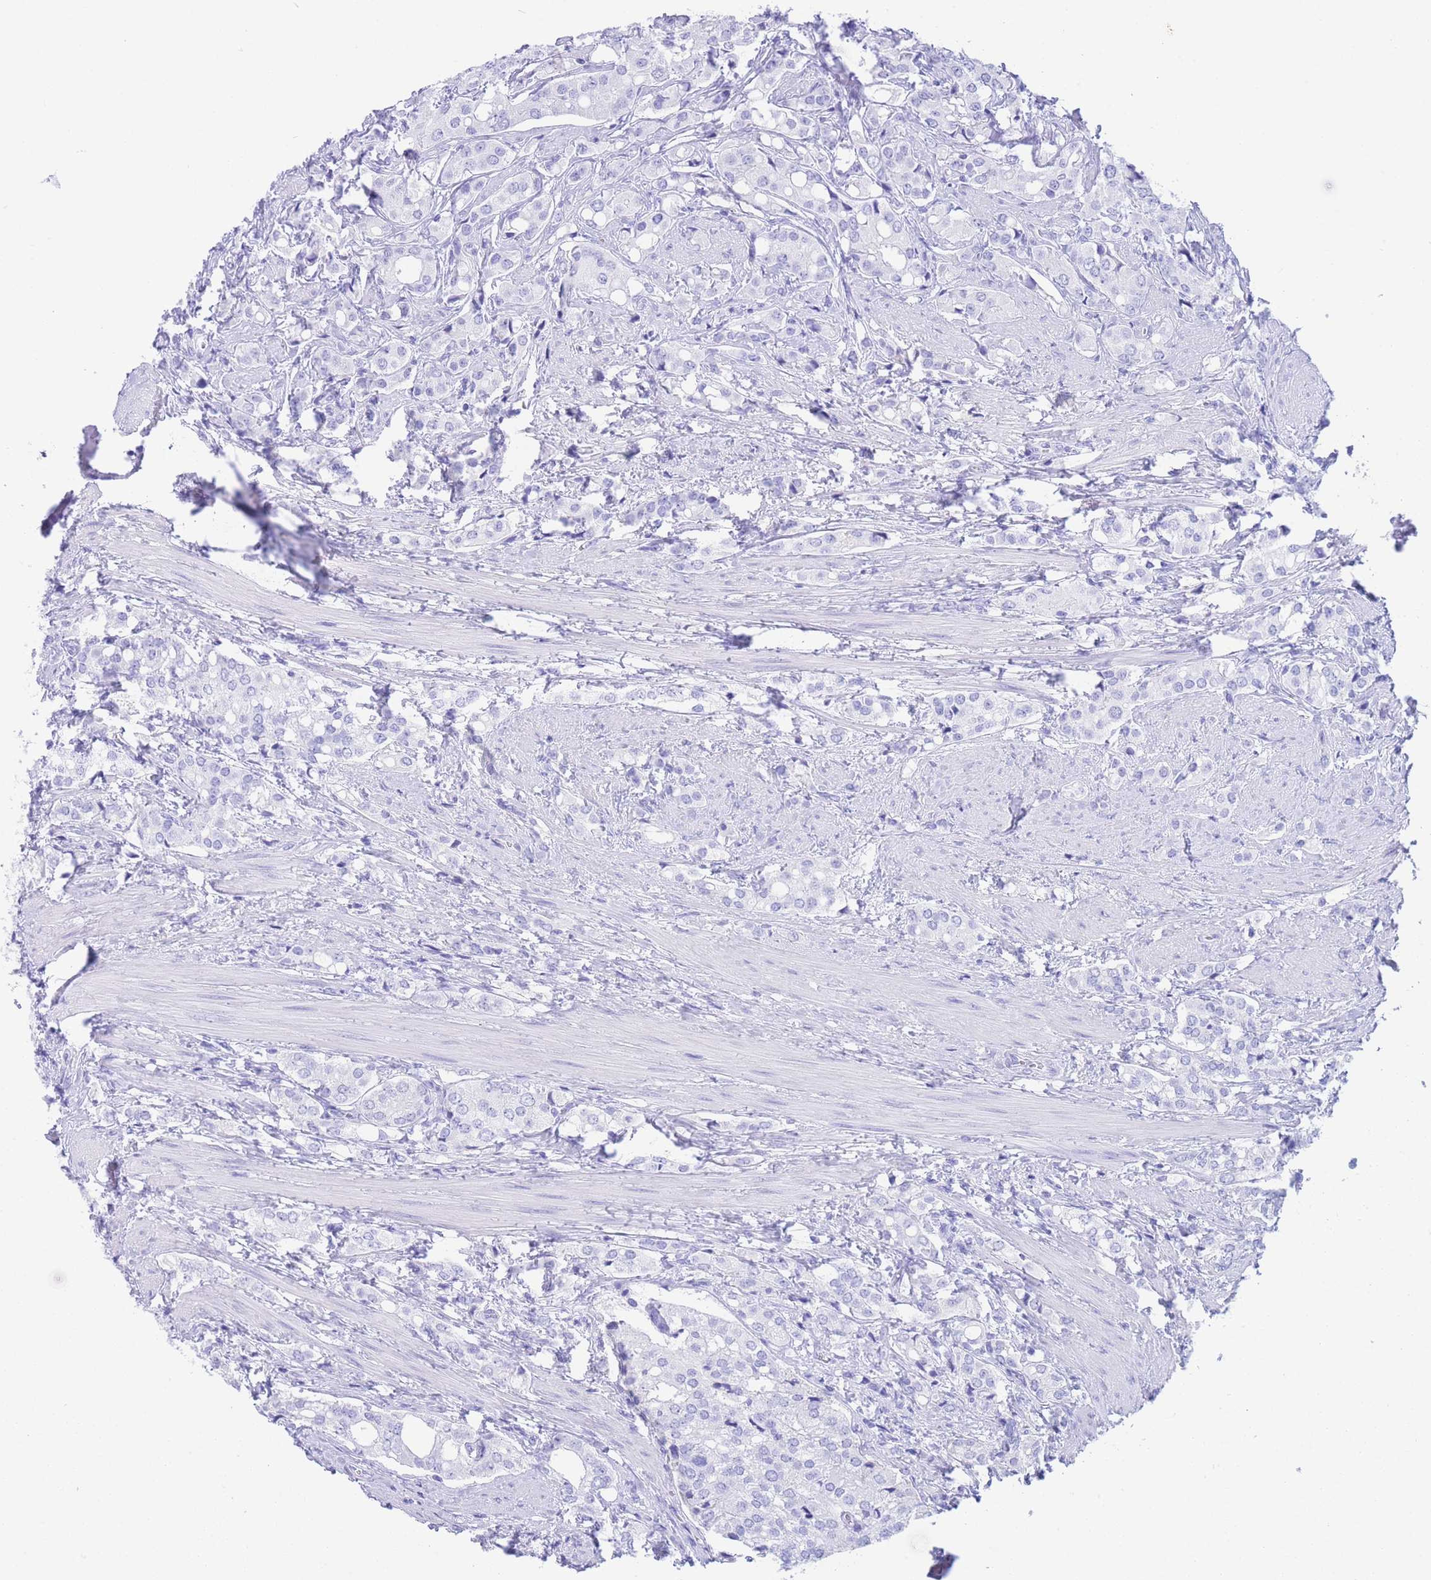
{"staining": {"intensity": "negative", "quantity": "none", "location": "none"}, "tissue": "prostate cancer", "cell_type": "Tumor cells", "image_type": "cancer", "snomed": [{"axis": "morphology", "description": "Adenocarcinoma, High grade"}, {"axis": "topography", "description": "Prostate"}], "caption": "High-grade adenocarcinoma (prostate) was stained to show a protein in brown. There is no significant positivity in tumor cells. (Stains: DAB (3,3'-diaminobenzidine) IHC with hematoxylin counter stain, Microscopy: brightfield microscopy at high magnification).", "gene": "SLCO1B3", "patient": {"sex": "male", "age": 71}}